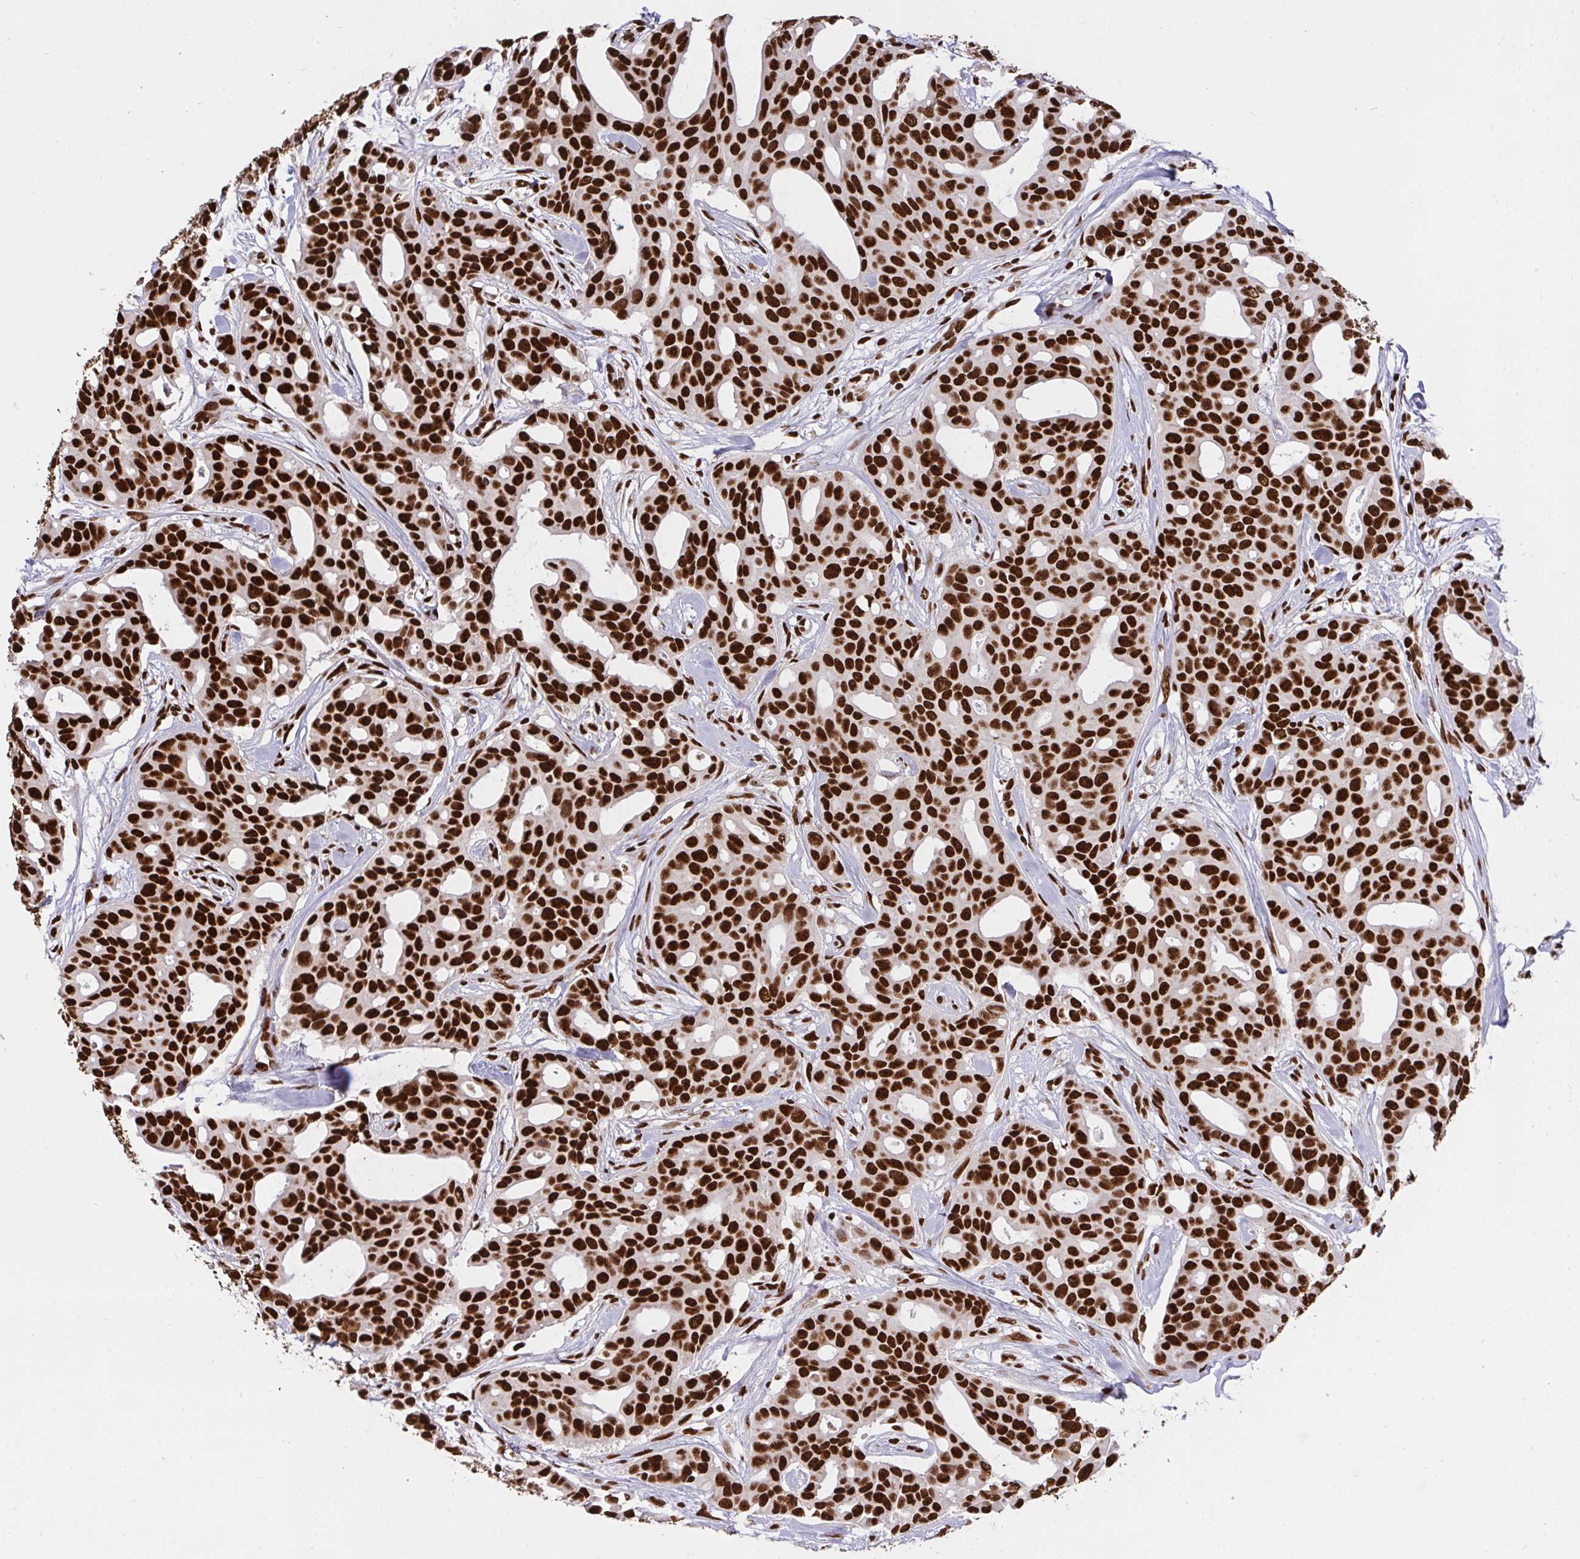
{"staining": {"intensity": "strong", "quantity": ">75%", "location": "nuclear"}, "tissue": "breast cancer", "cell_type": "Tumor cells", "image_type": "cancer", "snomed": [{"axis": "morphology", "description": "Duct carcinoma"}, {"axis": "topography", "description": "Breast"}], "caption": "Breast cancer (invasive ductal carcinoma) was stained to show a protein in brown. There is high levels of strong nuclear positivity in about >75% of tumor cells.", "gene": "HNRNPL", "patient": {"sex": "female", "age": 54}}